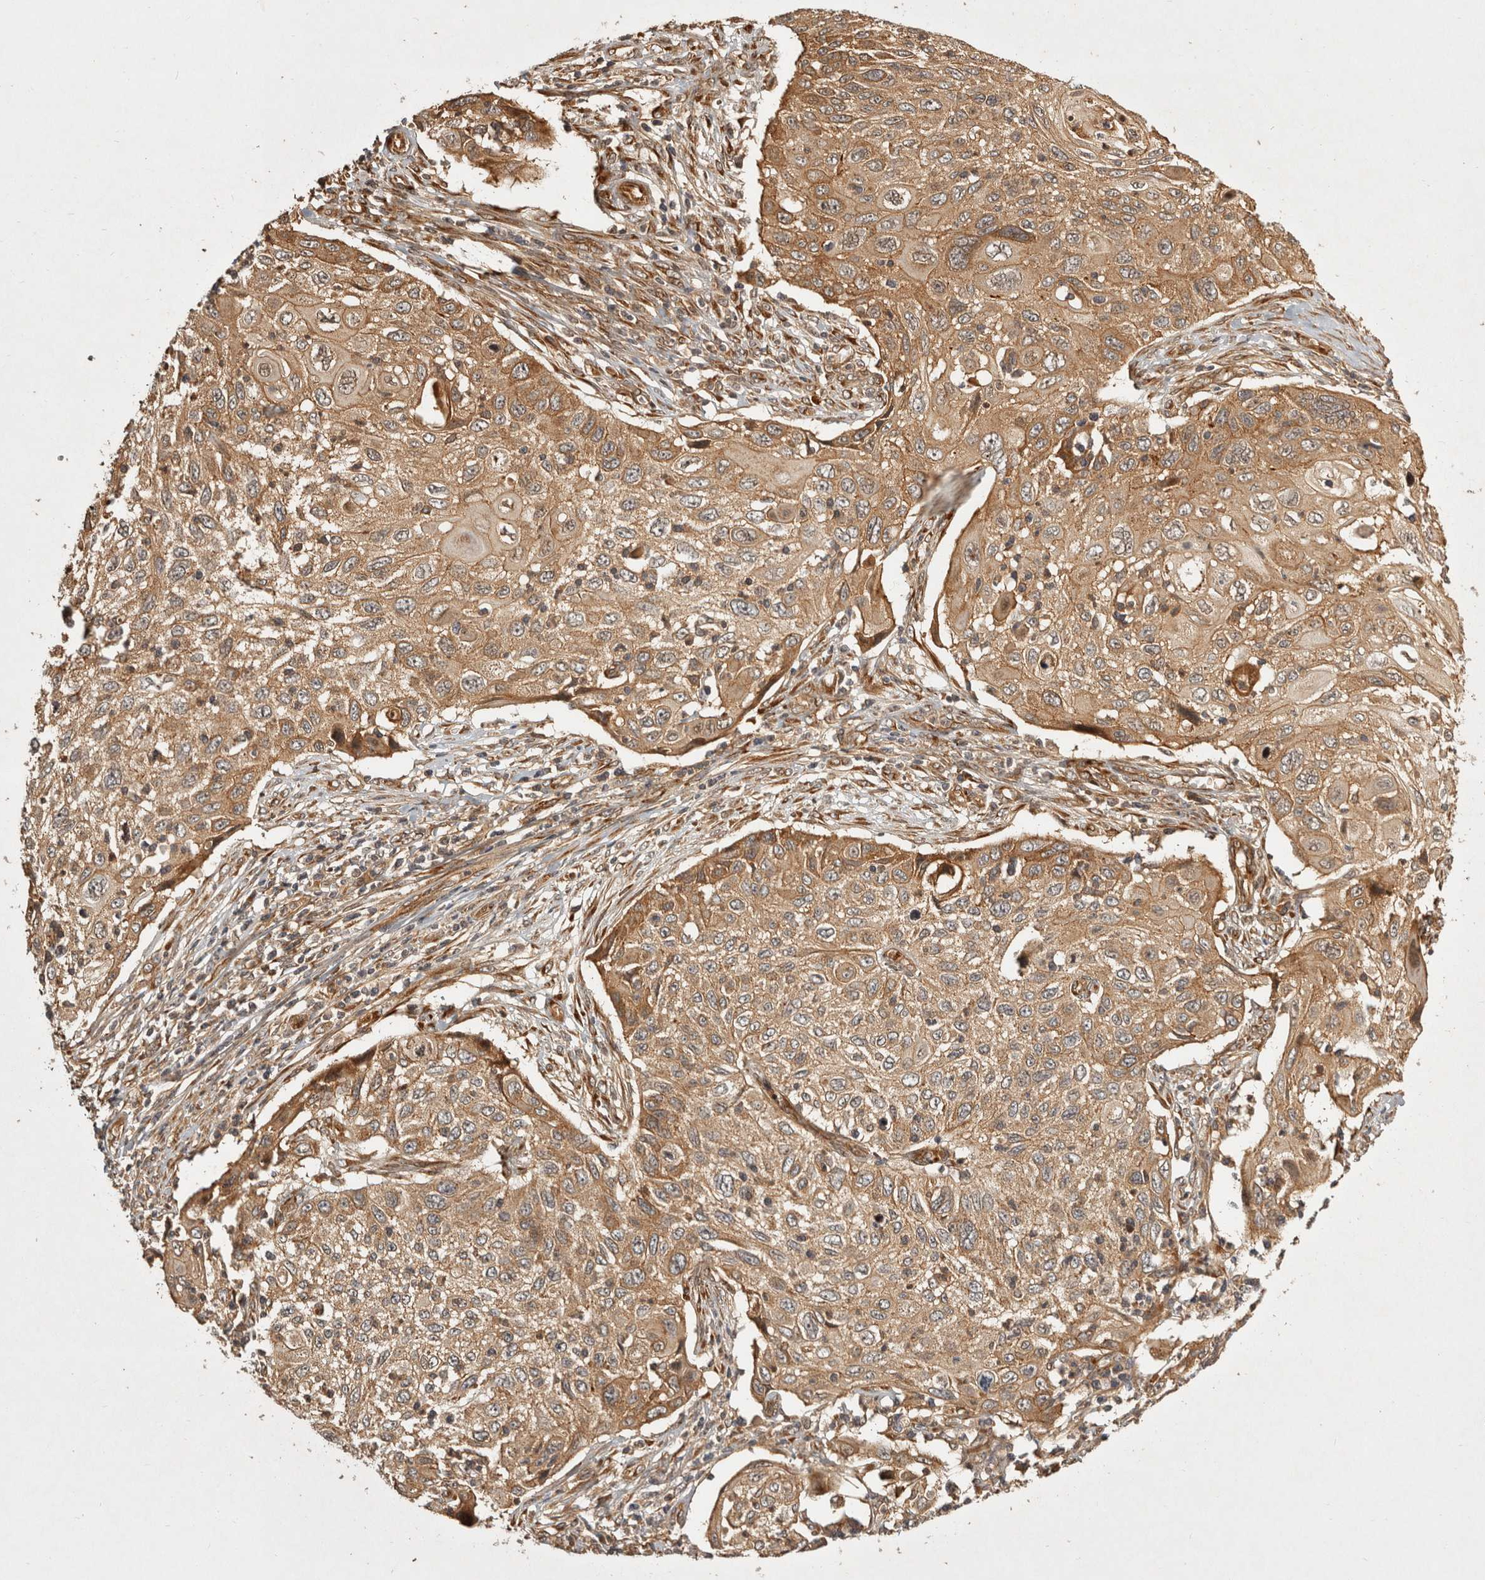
{"staining": {"intensity": "moderate", "quantity": ">75%", "location": "cytoplasmic/membranous"}, "tissue": "cervical cancer", "cell_type": "Tumor cells", "image_type": "cancer", "snomed": [{"axis": "morphology", "description": "Squamous cell carcinoma, NOS"}, {"axis": "topography", "description": "Cervix"}], "caption": "Approximately >75% of tumor cells in cervical squamous cell carcinoma exhibit moderate cytoplasmic/membranous protein expression as visualized by brown immunohistochemical staining.", "gene": "CAMSAP2", "patient": {"sex": "female", "age": 70}}